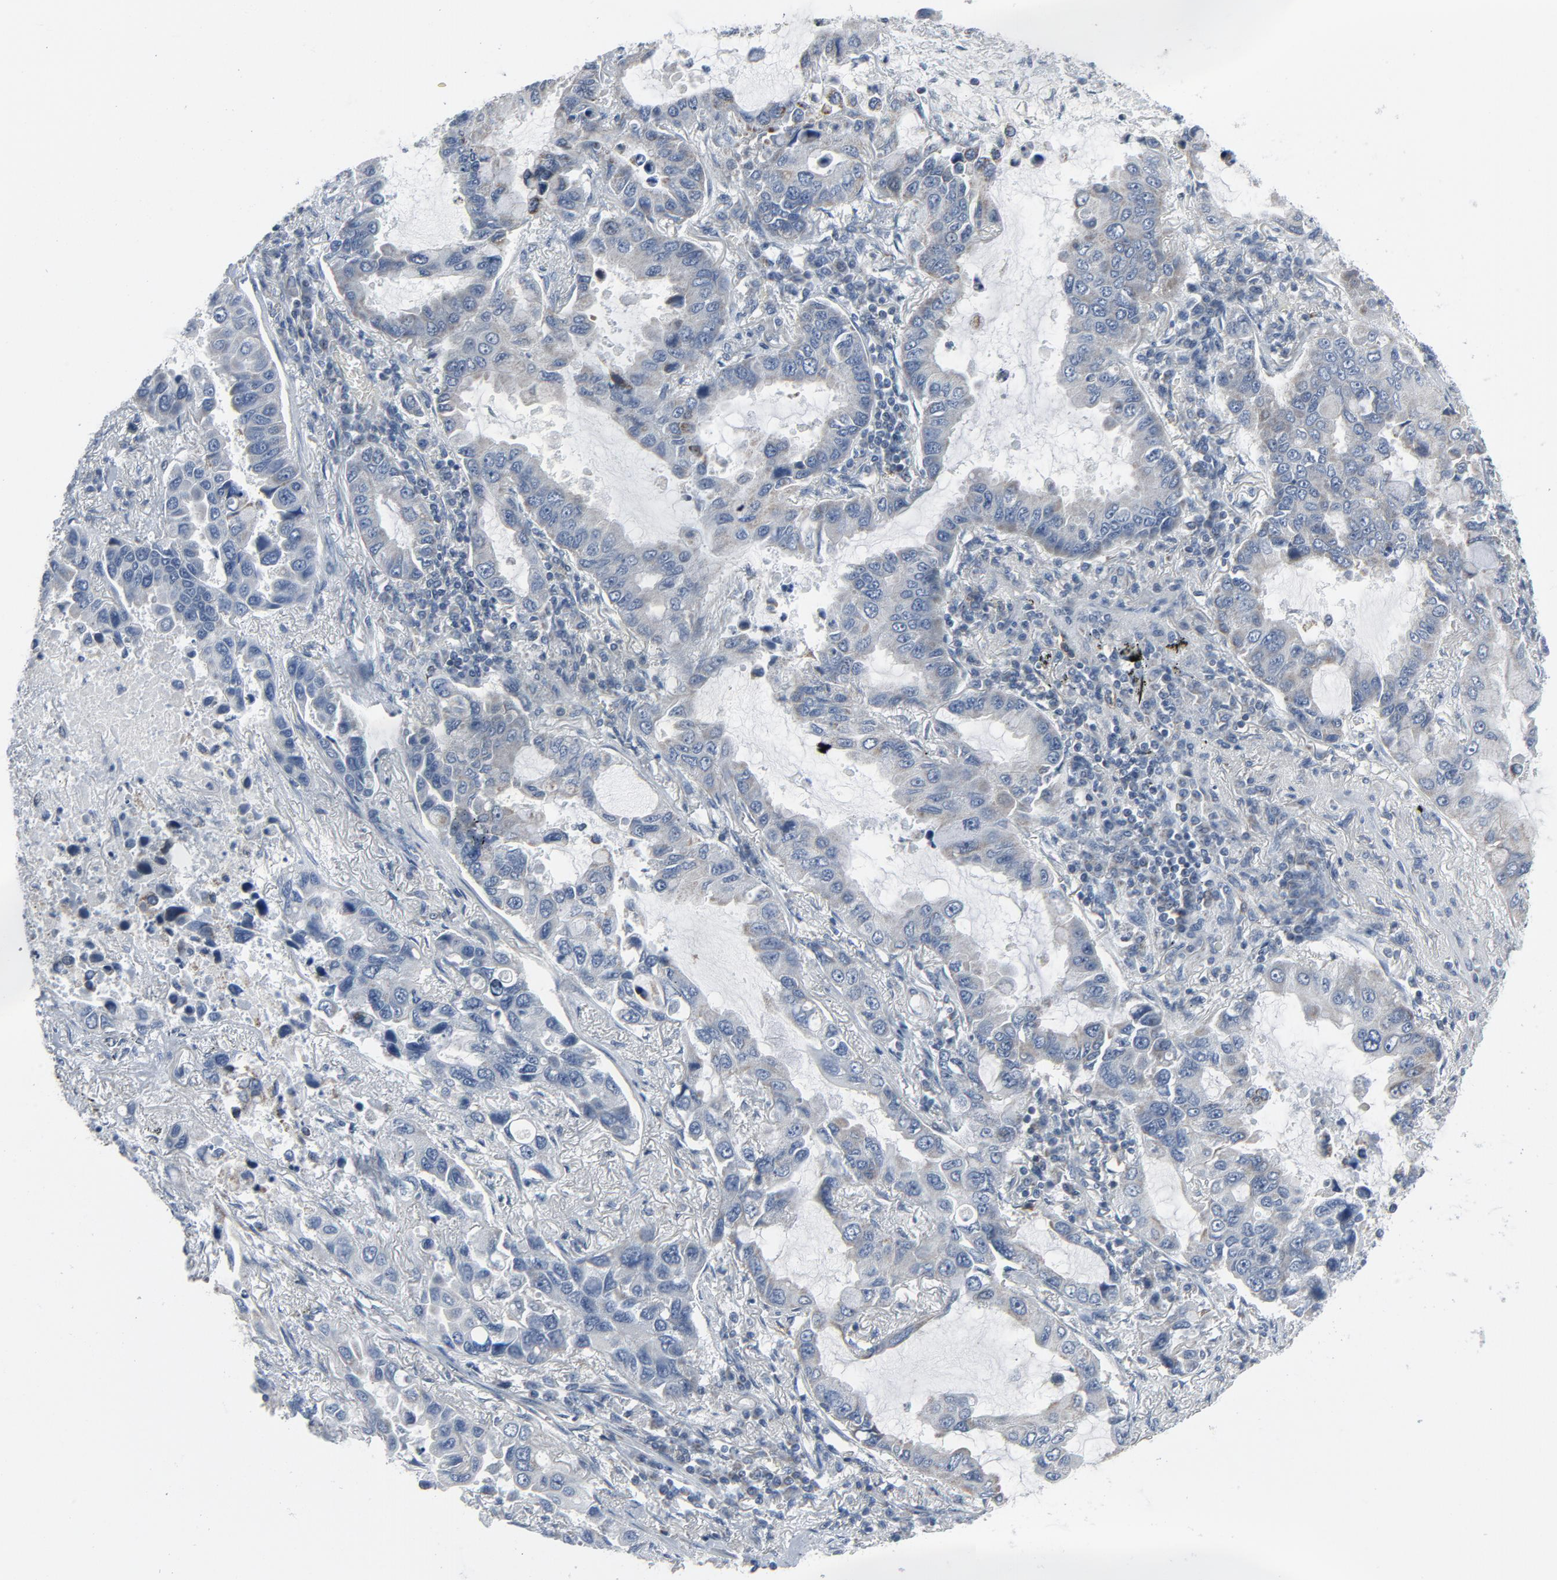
{"staining": {"intensity": "negative", "quantity": "none", "location": "none"}, "tissue": "lung cancer", "cell_type": "Tumor cells", "image_type": "cancer", "snomed": [{"axis": "morphology", "description": "Adenocarcinoma, NOS"}, {"axis": "topography", "description": "Lung"}], "caption": "DAB immunohistochemical staining of lung adenocarcinoma demonstrates no significant positivity in tumor cells.", "gene": "GPX2", "patient": {"sex": "male", "age": 64}}